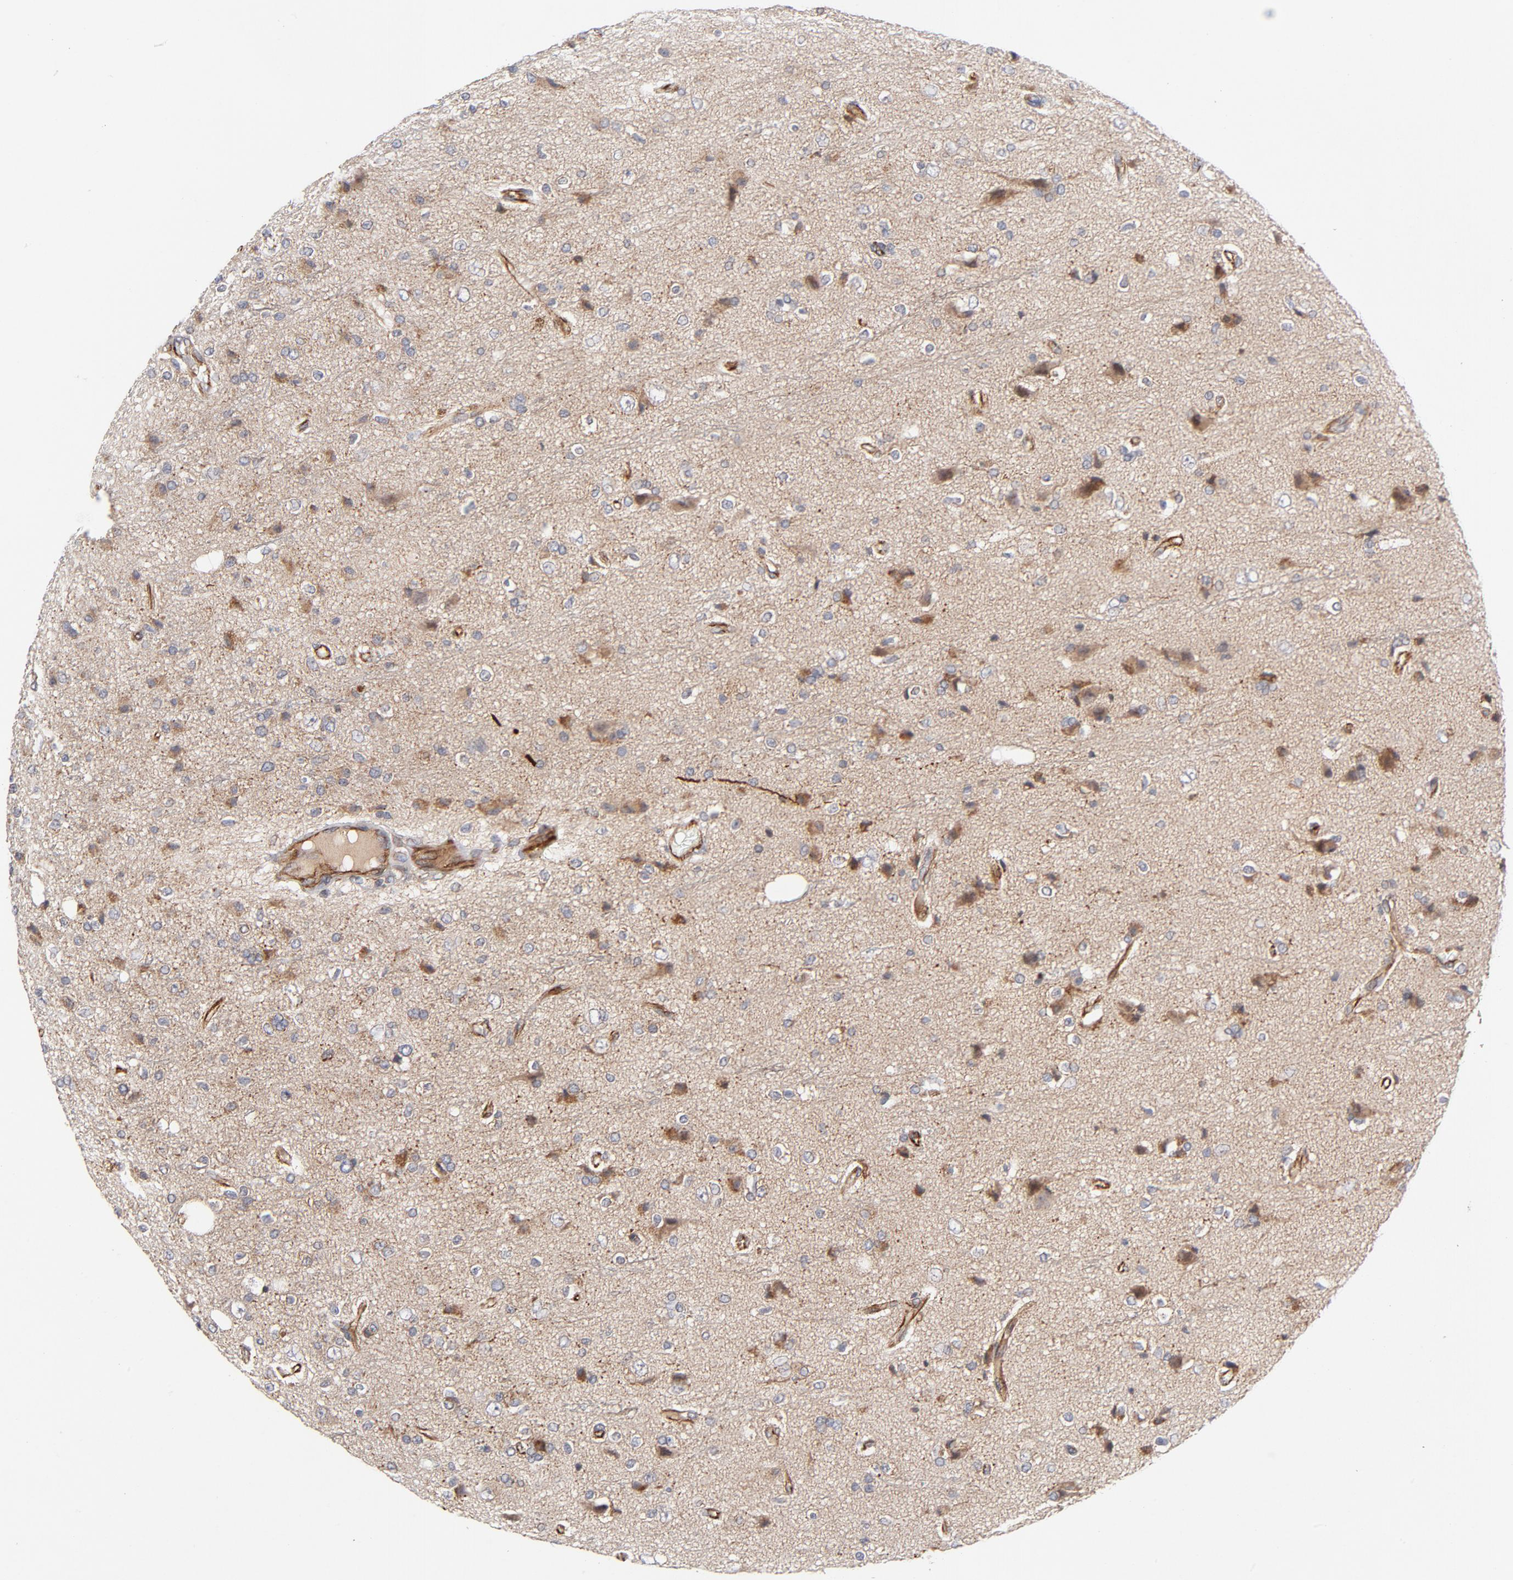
{"staining": {"intensity": "moderate", "quantity": "25%-75%", "location": "cytoplasmic/membranous"}, "tissue": "glioma", "cell_type": "Tumor cells", "image_type": "cancer", "snomed": [{"axis": "morphology", "description": "Glioma, malignant, High grade"}, {"axis": "topography", "description": "Brain"}], "caption": "Glioma stained for a protein (brown) shows moderate cytoplasmic/membranous positive positivity in about 25%-75% of tumor cells.", "gene": "DNAAF2", "patient": {"sex": "male", "age": 47}}